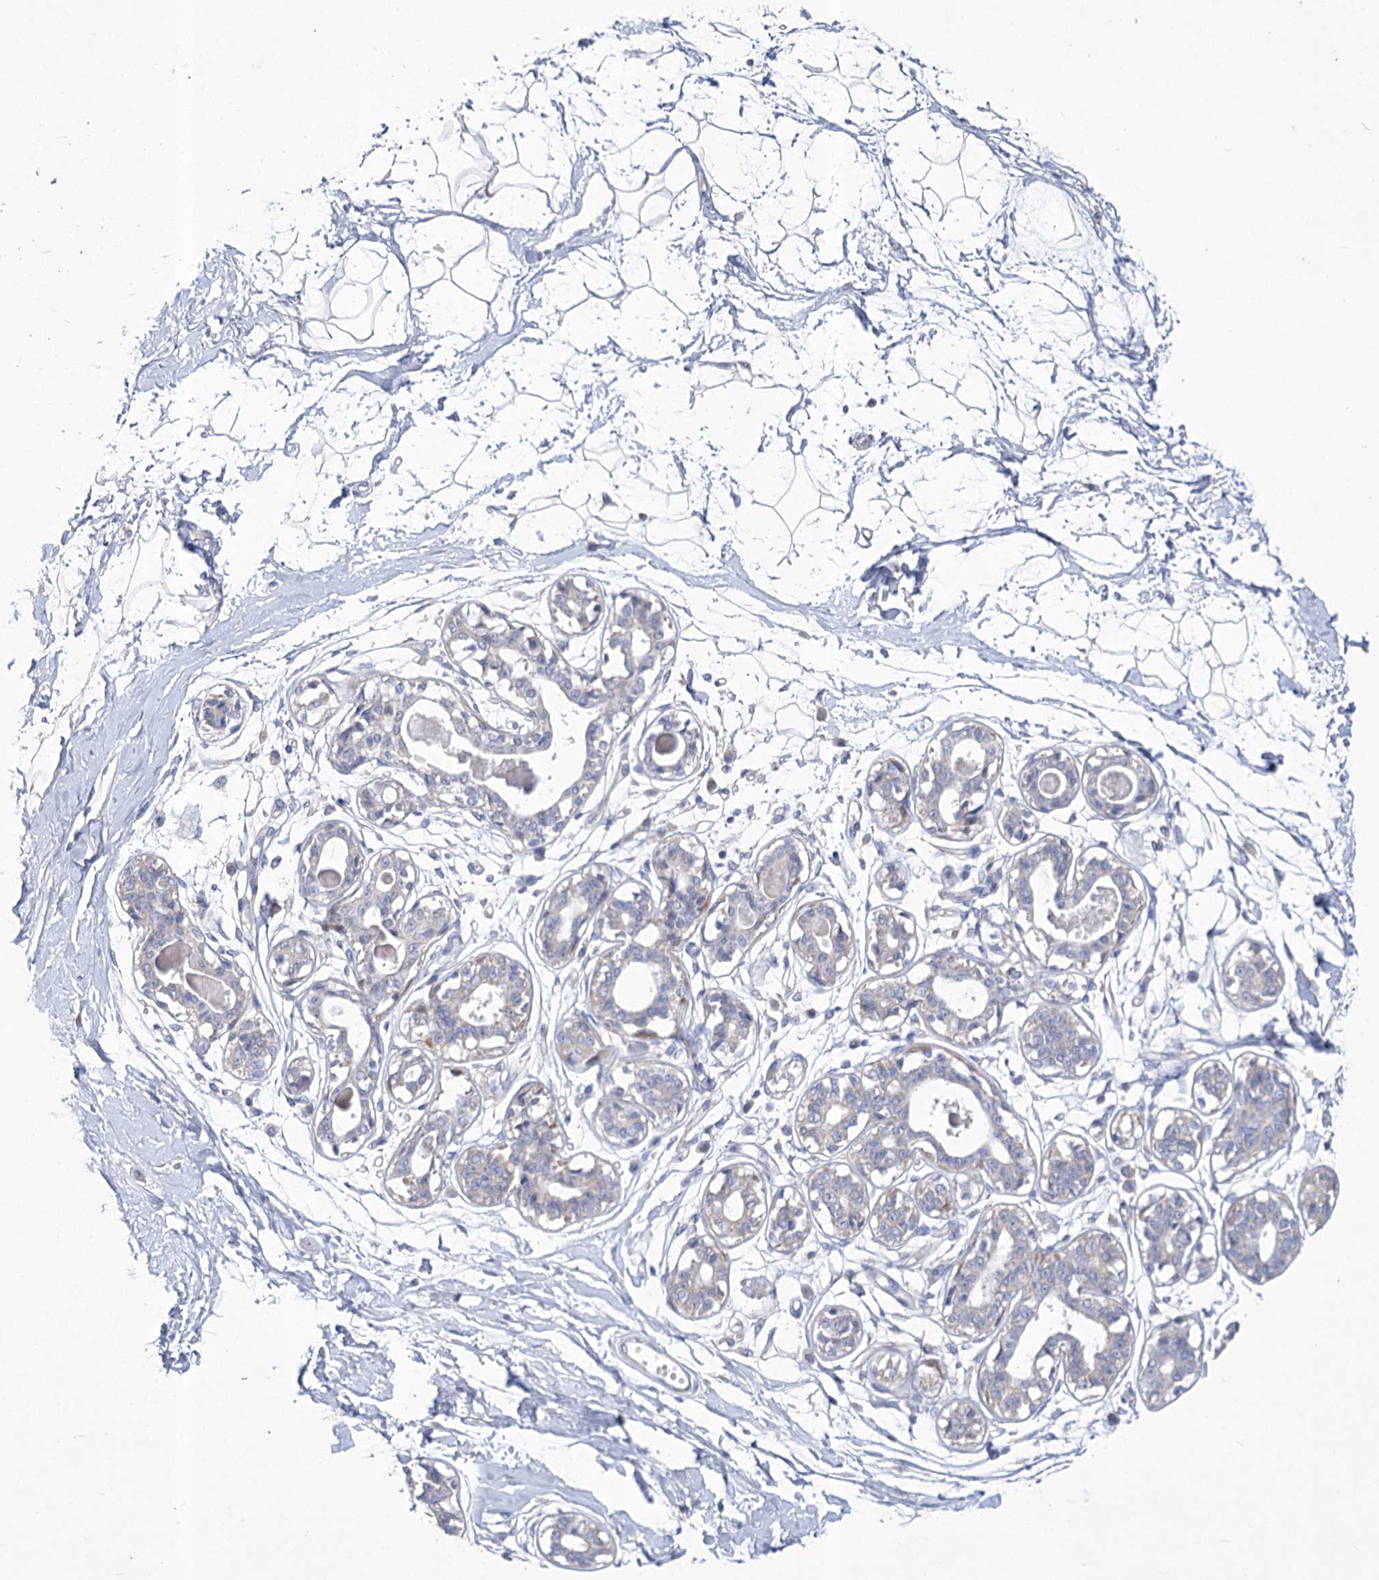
{"staining": {"intensity": "negative", "quantity": "none", "location": "none"}, "tissue": "breast", "cell_type": "Adipocytes", "image_type": "normal", "snomed": [{"axis": "morphology", "description": "Normal tissue, NOS"}, {"axis": "topography", "description": "Breast"}], "caption": "The immunohistochemistry (IHC) histopathology image has no significant expression in adipocytes of breast. (DAB immunohistochemistry (IHC) with hematoxylin counter stain).", "gene": "ITSN2", "patient": {"sex": "female", "age": 45}}